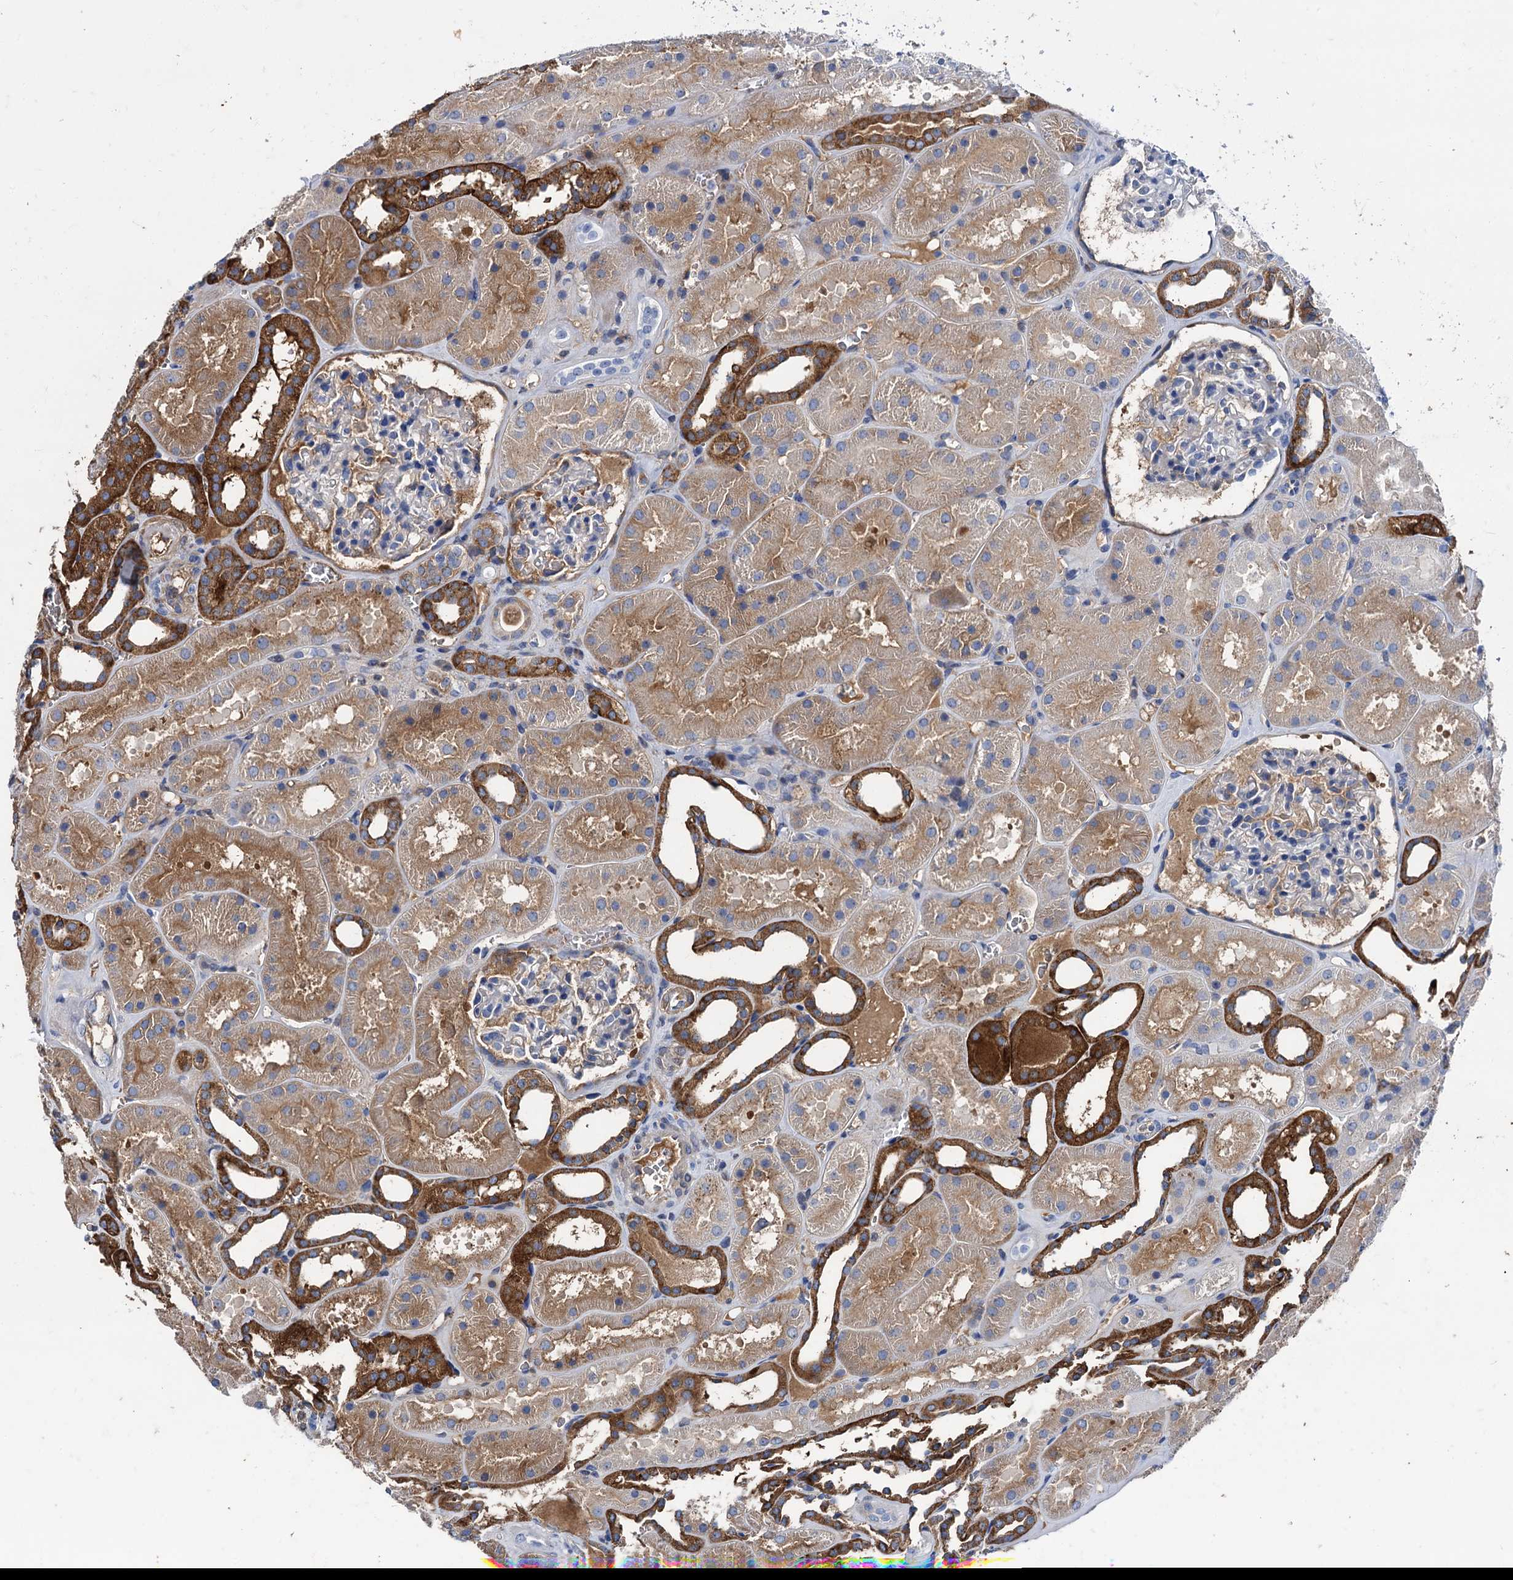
{"staining": {"intensity": "negative", "quantity": "none", "location": "none"}, "tissue": "kidney", "cell_type": "Cells in glomeruli", "image_type": "normal", "snomed": [{"axis": "morphology", "description": "Normal tissue, NOS"}, {"axis": "topography", "description": "Kidney"}], "caption": "This is an IHC histopathology image of normal kidney. There is no expression in cells in glomeruli.", "gene": "TMEM72", "patient": {"sex": "female", "age": 41}}